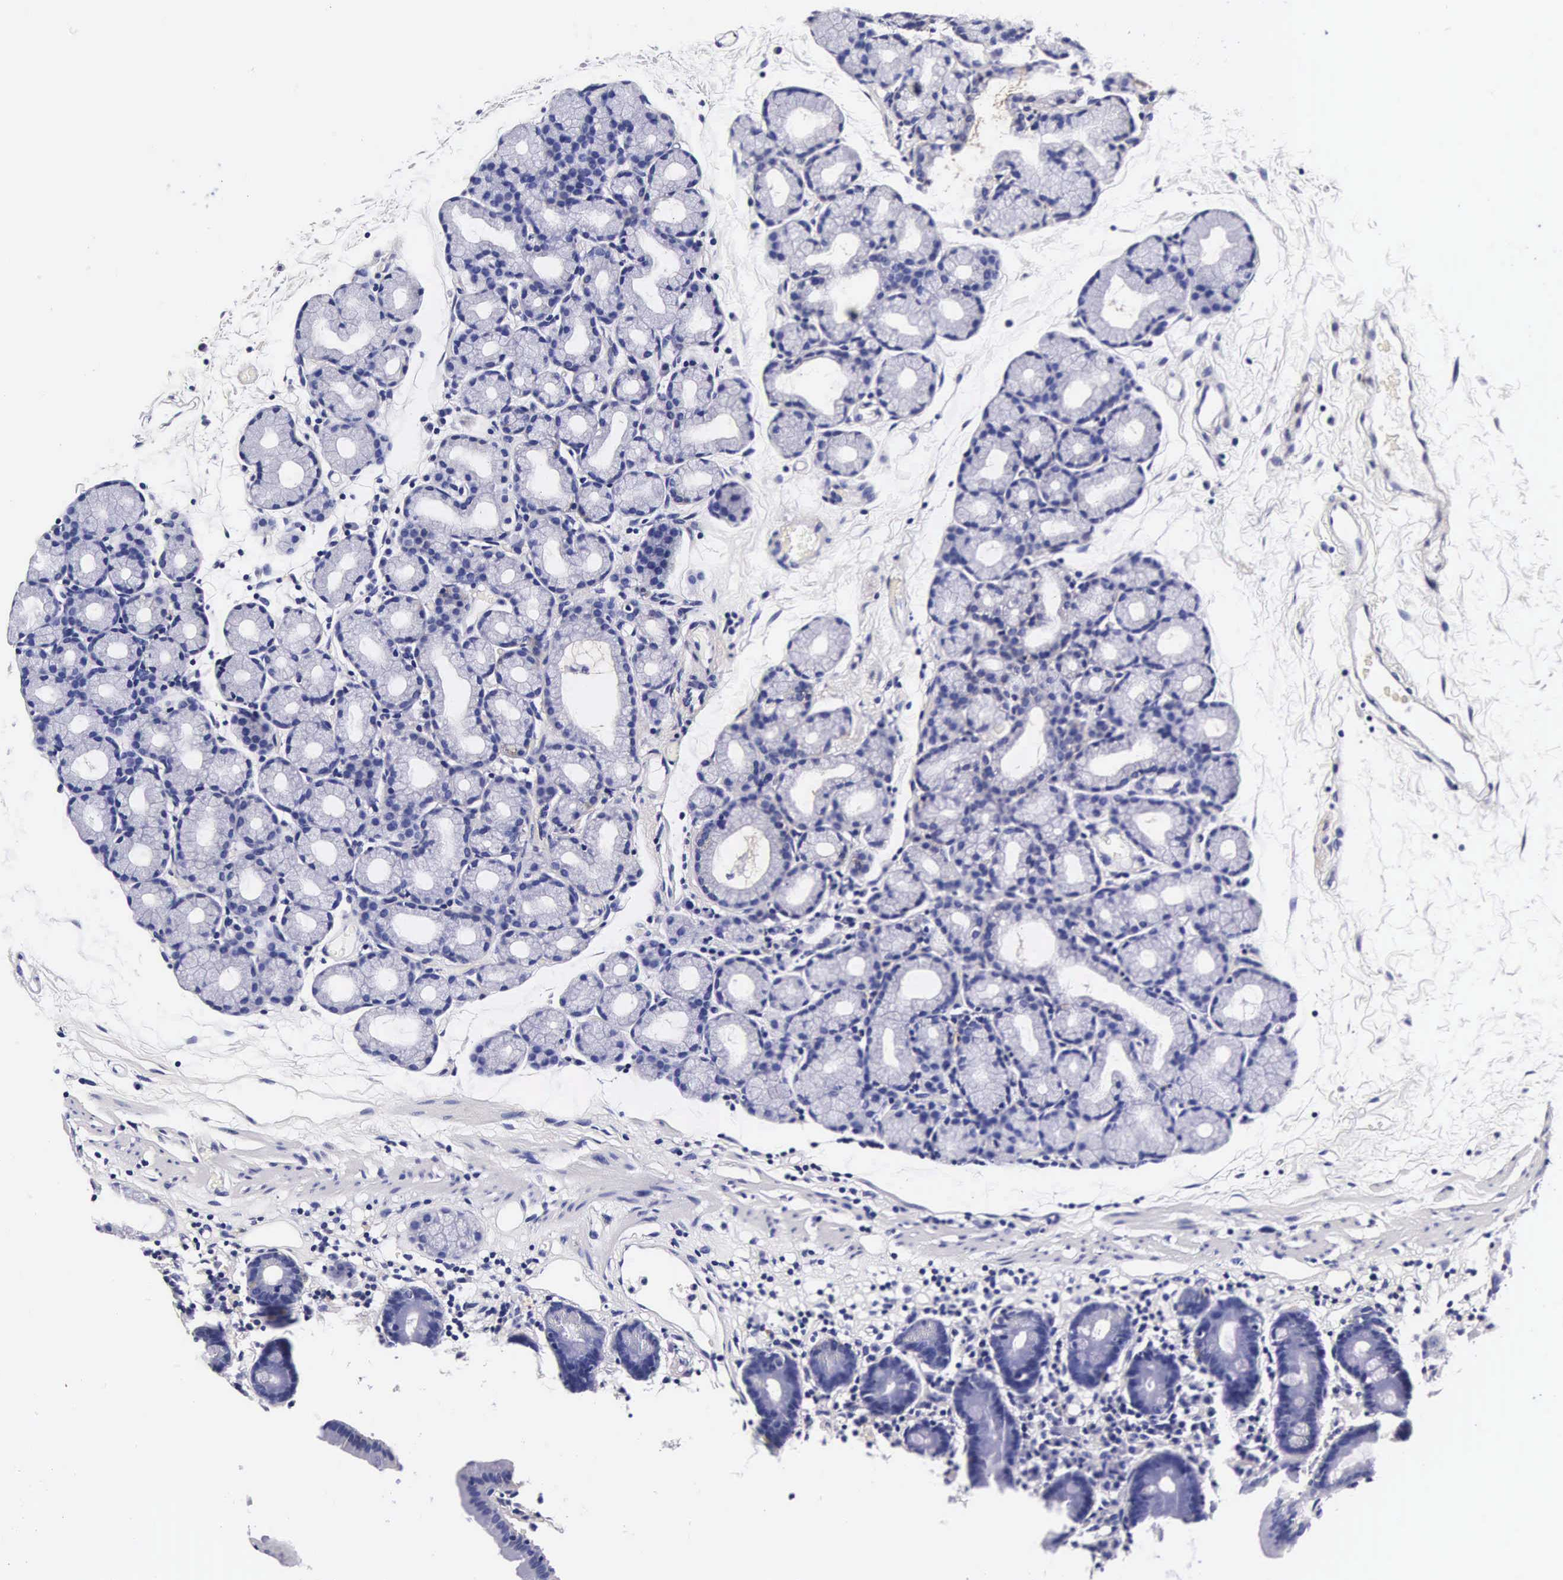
{"staining": {"intensity": "weak", "quantity": "25%-75%", "location": "cytoplasmic/membranous,nuclear"}, "tissue": "duodenum", "cell_type": "Glandular cells", "image_type": "normal", "snomed": [{"axis": "morphology", "description": "Normal tissue, NOS"}, {"axis": "topography", "description": "Duodenum"}], "caption": "IHC of unremarkable duodenum demonstrates low levels of weak cytoplasmic/membranous,nuclear expression in about 25%-75% of glandular cells.", "gene": "TECPR2", "patient": {"sex": "female", "age": 48}}